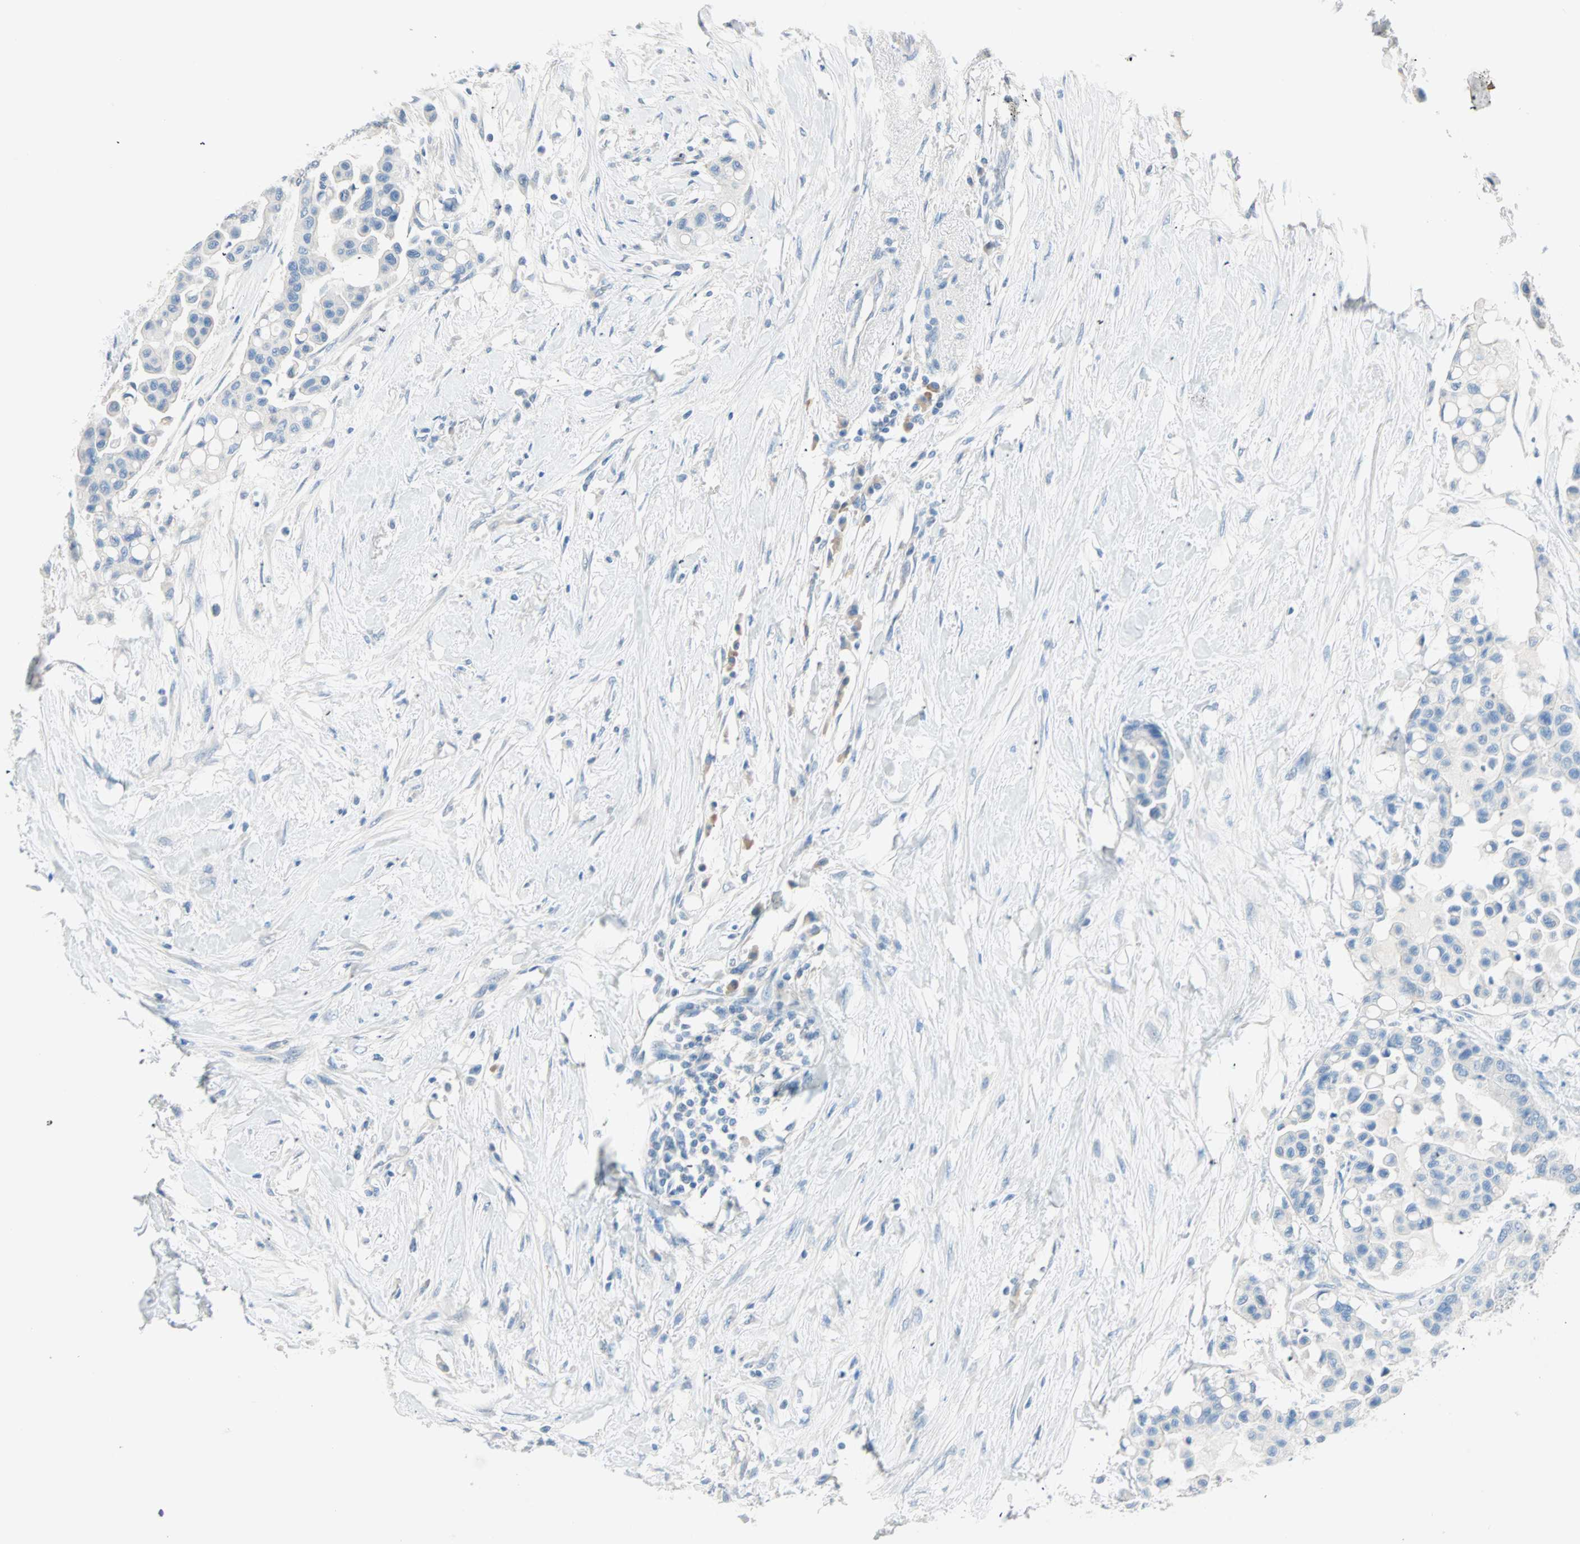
{"staining": {"intensity": "negative", "quantity": "none", "location": "none"}, "tissue": "colorectal cancer", "cell_type": "Tumor cells", "image_type": "cancer", "snomed": [{"axis": "morphology", "description": "Normal tissue, NOS"}, {"axis": "morphology", "description": "Adenocarcinoma, NOS"}, {"axis": "topography", "description": "Colon"}], "caption": "The immunohistochemistry (IHC) image has no significant staining in tumor cells of colorectal cancer (adenocarcinoma) tissue.", "gene": "ATF6", "patient": {"sex": "male", "age": 82}}